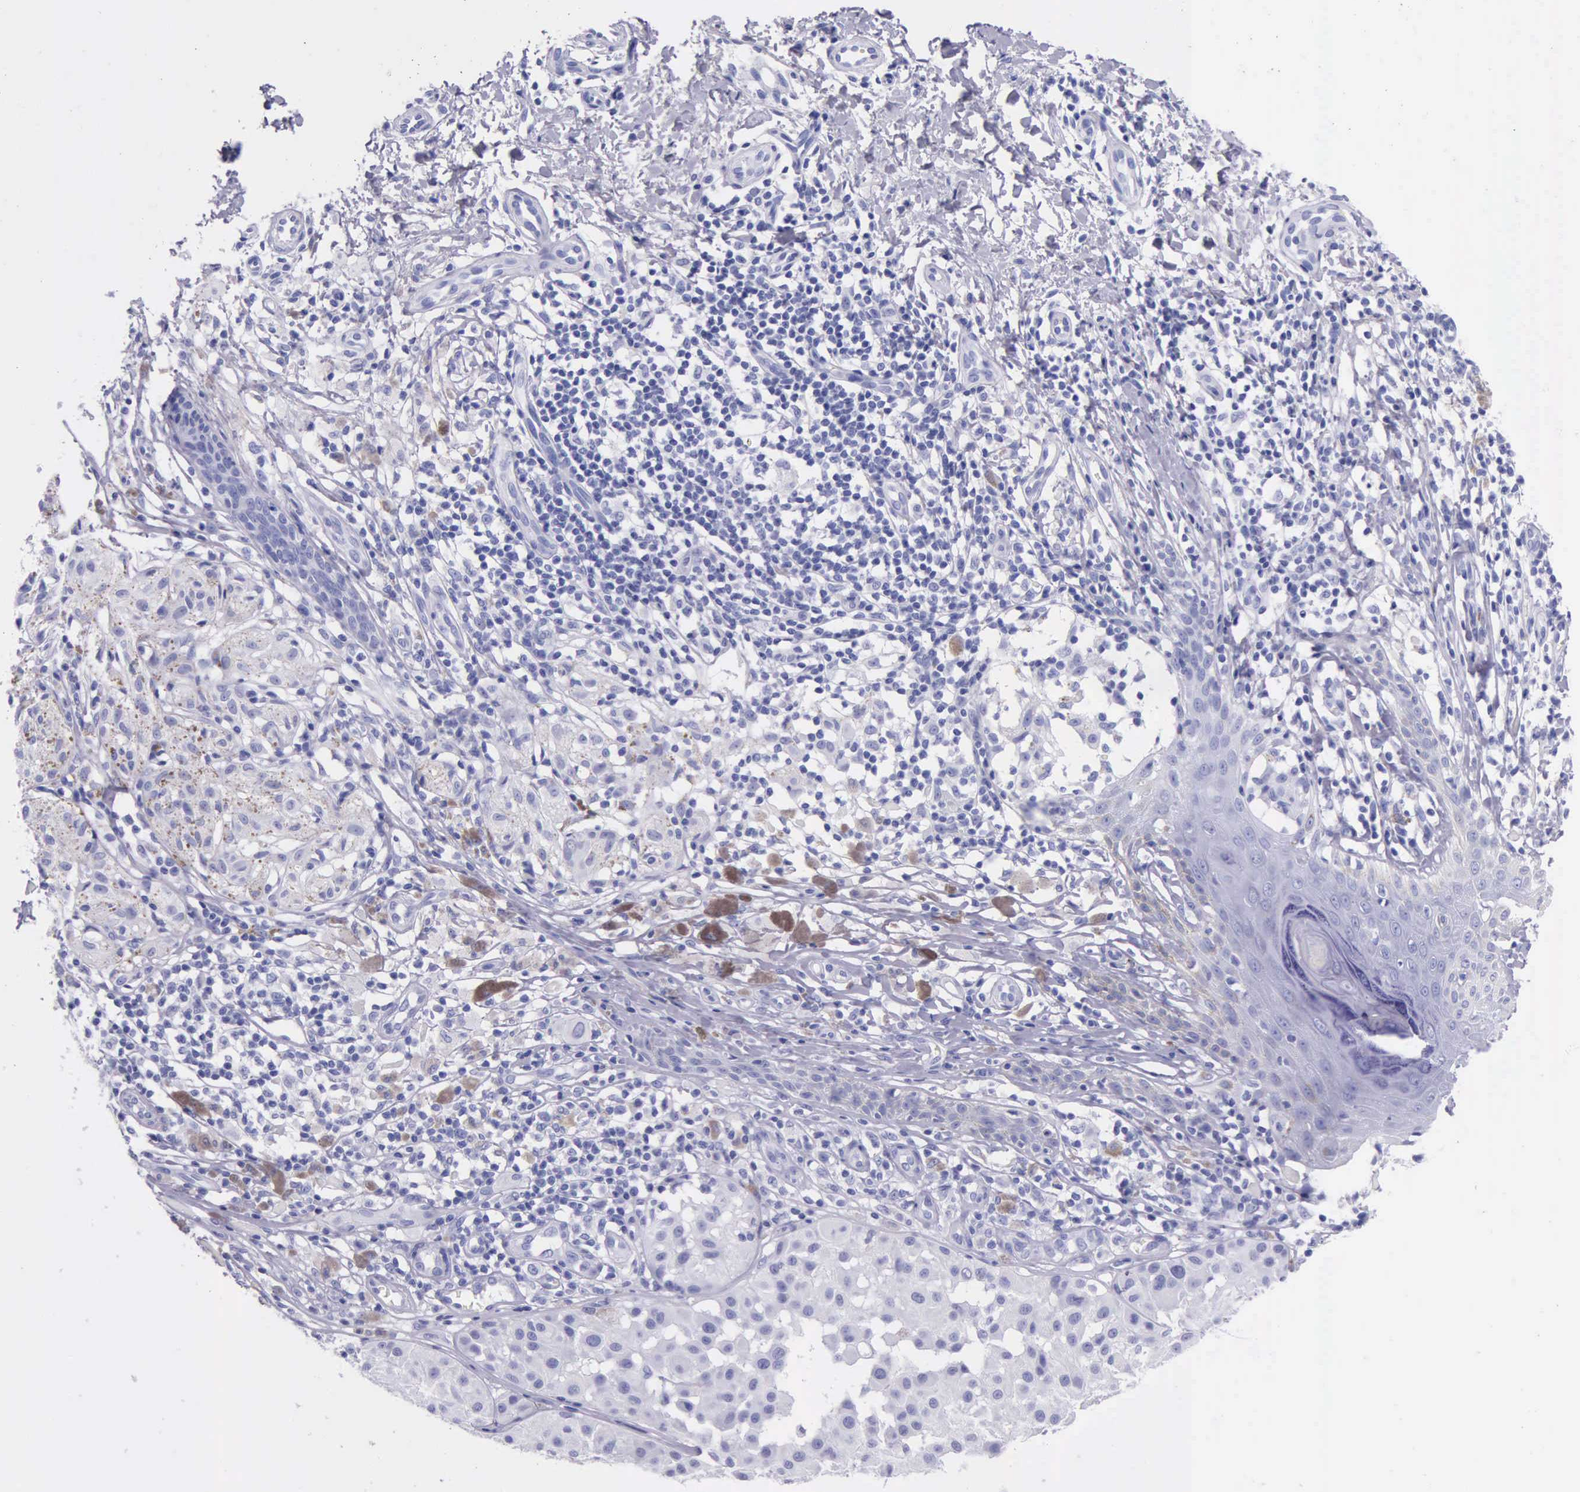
{"staining": {"intensity": "negative", "quantity": "none", "location": "none"}, "tissue": "melanoma", "cell_type": "Tumor cells", "image_type": "cancer", "snomed": [{"axis": "morphology", "description": "Malignant melanoma, NOS"}, {"axis": "topography", "description": "Skin"}], "caption": "IHC of human melanoma displays no expression in tumor cells. Brightfield microscopy of immunohistochemistry (IHC) stained with DAB (3,3'-diaminobenzidine) (brown) and hematoxylin (blue), captured at high magnification.", "gene": "KLK3", "patient": {"sex": "male", "age": 36}}